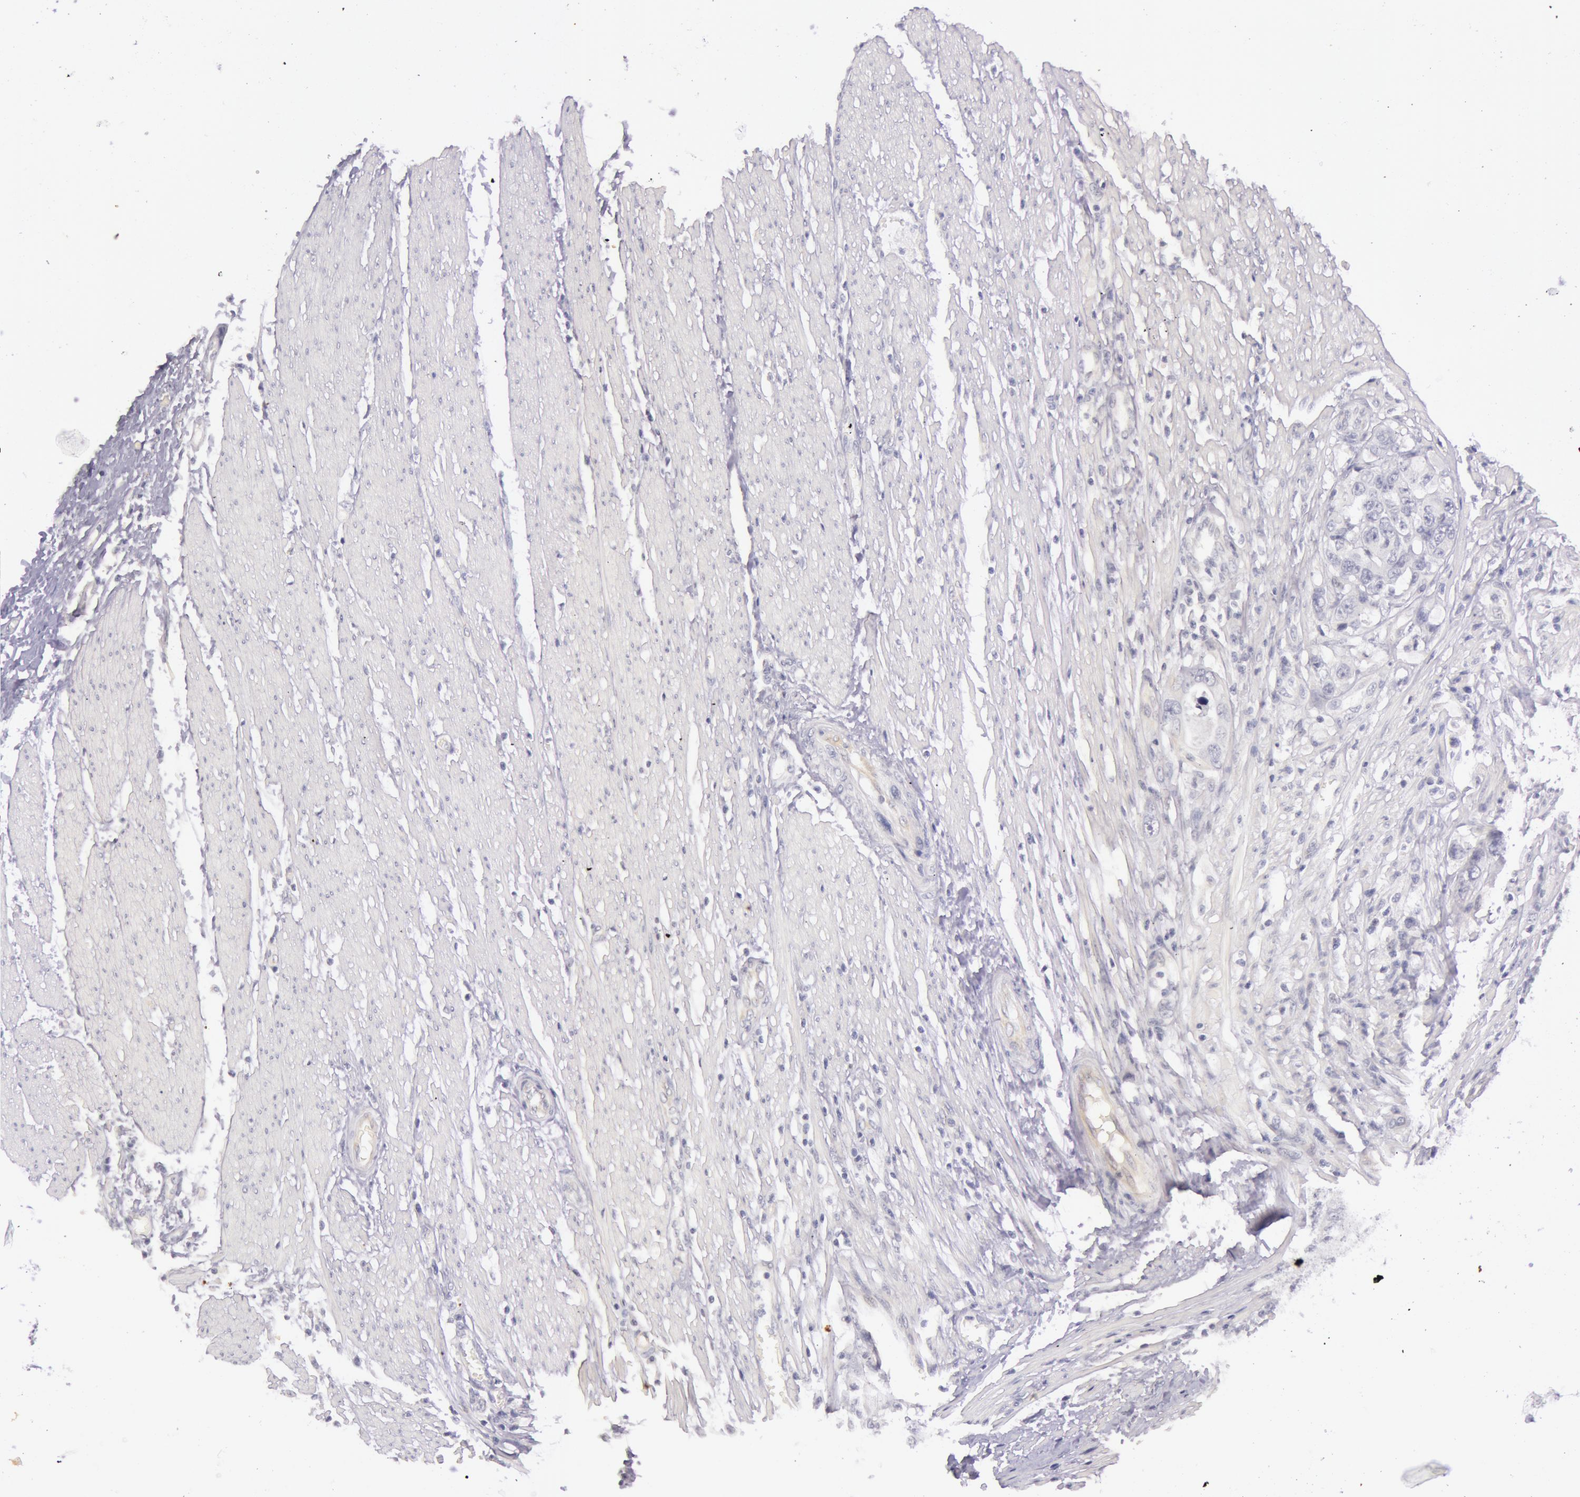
{"staining": {"intensity": "negative", "quantity": "none", "location": "none"}, "tissue": "colorectal cancer", "cell_type": "Tumor cells", "image_type": "cancer", "snomed": [{"axis": "morphology", "description": "Adenocarcinoma, NOS"}, {"axis": "topography", "description": "Rectum"}], "caption": "The image displays no significant staining in tumor cells of colorectal adenocarcinoma.", "gene": "RBMY1F", "patient": {"sex": "female", "age": 98}}